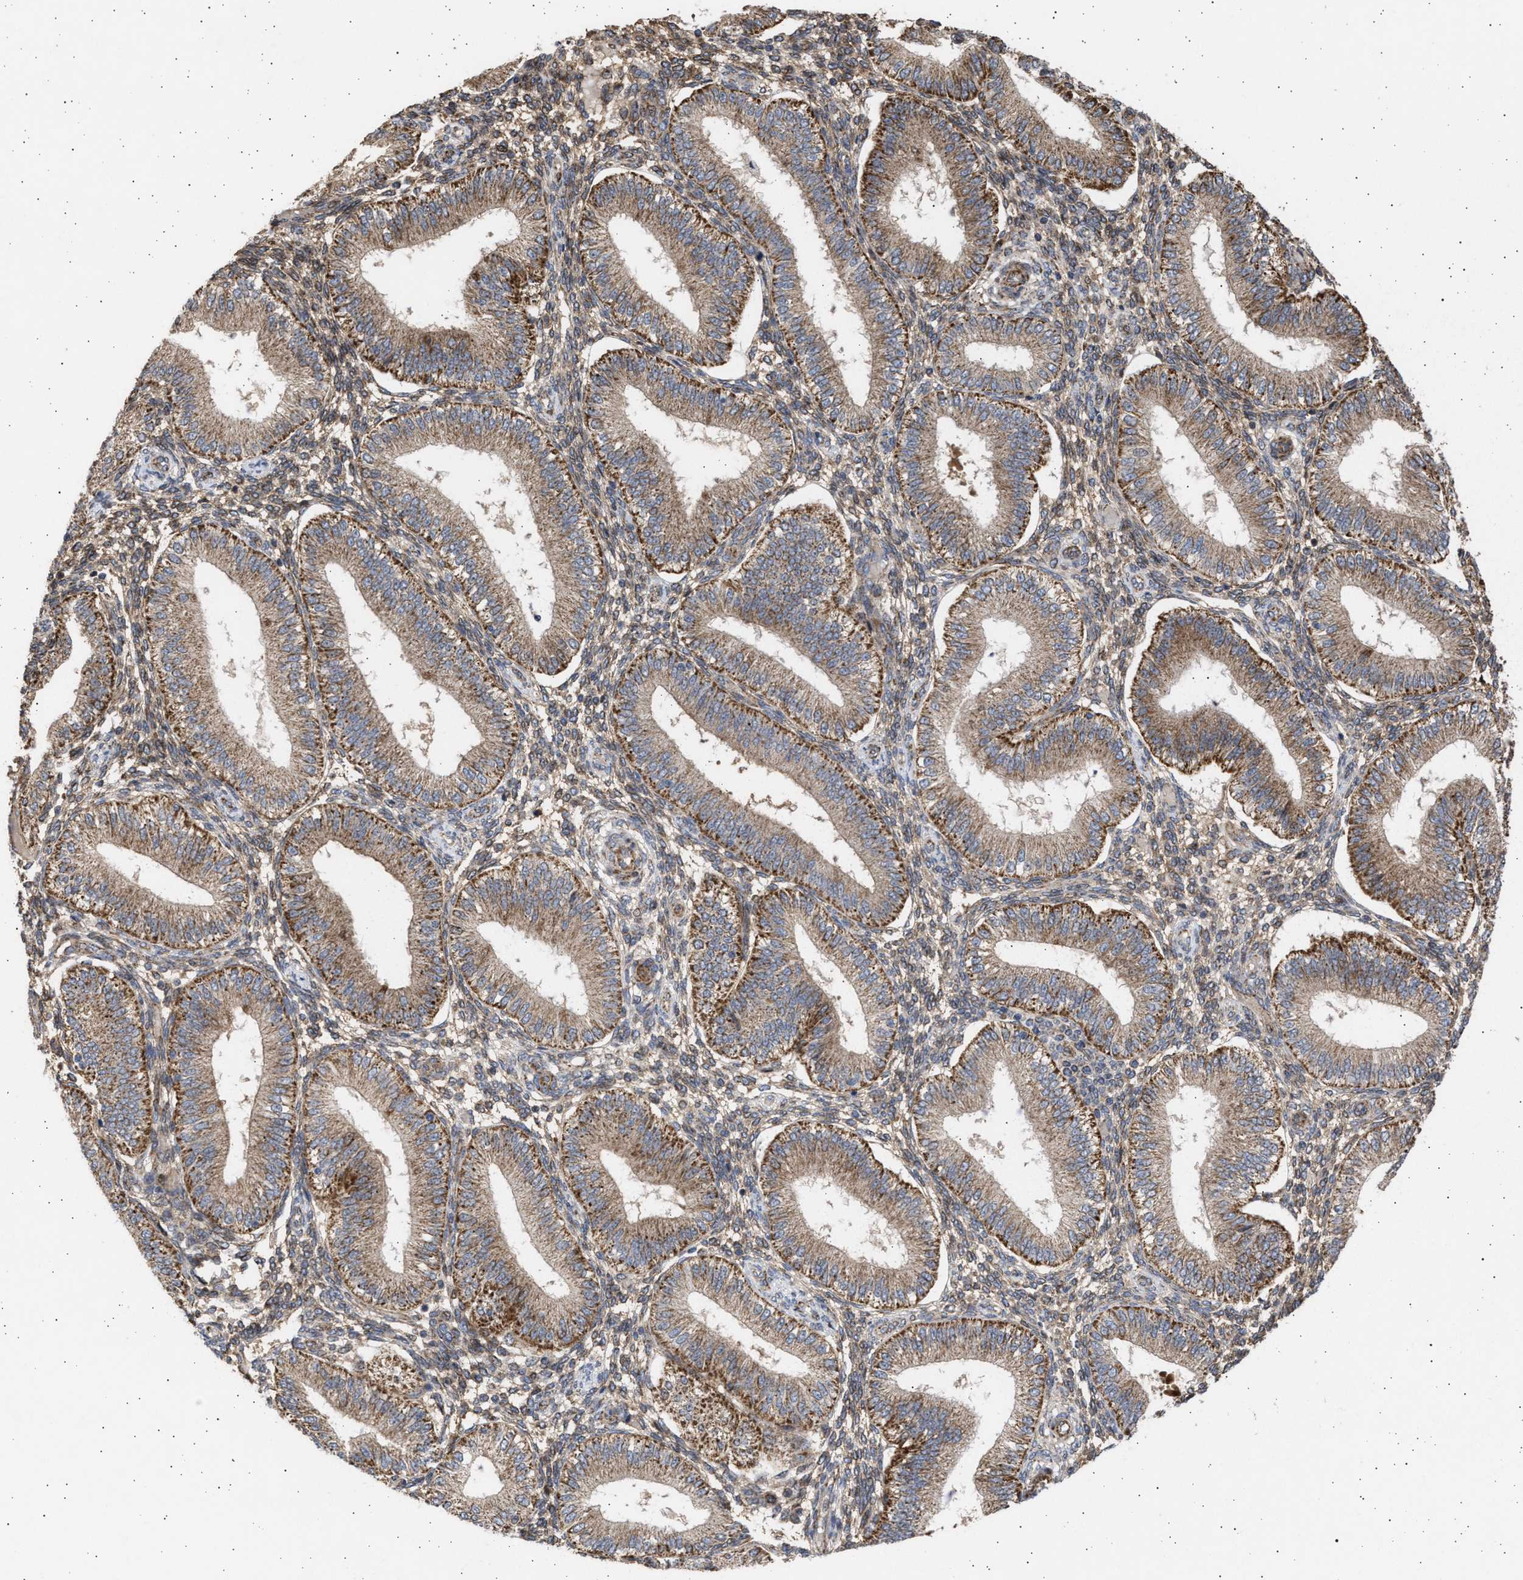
{"staining": {"intensity": "weak", "quantity": "25%-75%", "location": "cytoplasmic/membranous"}, "tissue": "endometrium", "cell_type": "Cells in endometrial stroma", "image_type": "normal", "snomed": [{"axis": "morphology", "description": "Normal tissue, NOS"}, {"axis": "topography", "description": "Endometrium"}], "caption": "Weak cytoplasmic/membranous expression for a protein is appreciated in approximately 25%-75% of cells in endometrial stroma of benign endometrium using immunohistochemistry.", "gene": "TTC19", "patient": {"sex": "female", "age": 39}}